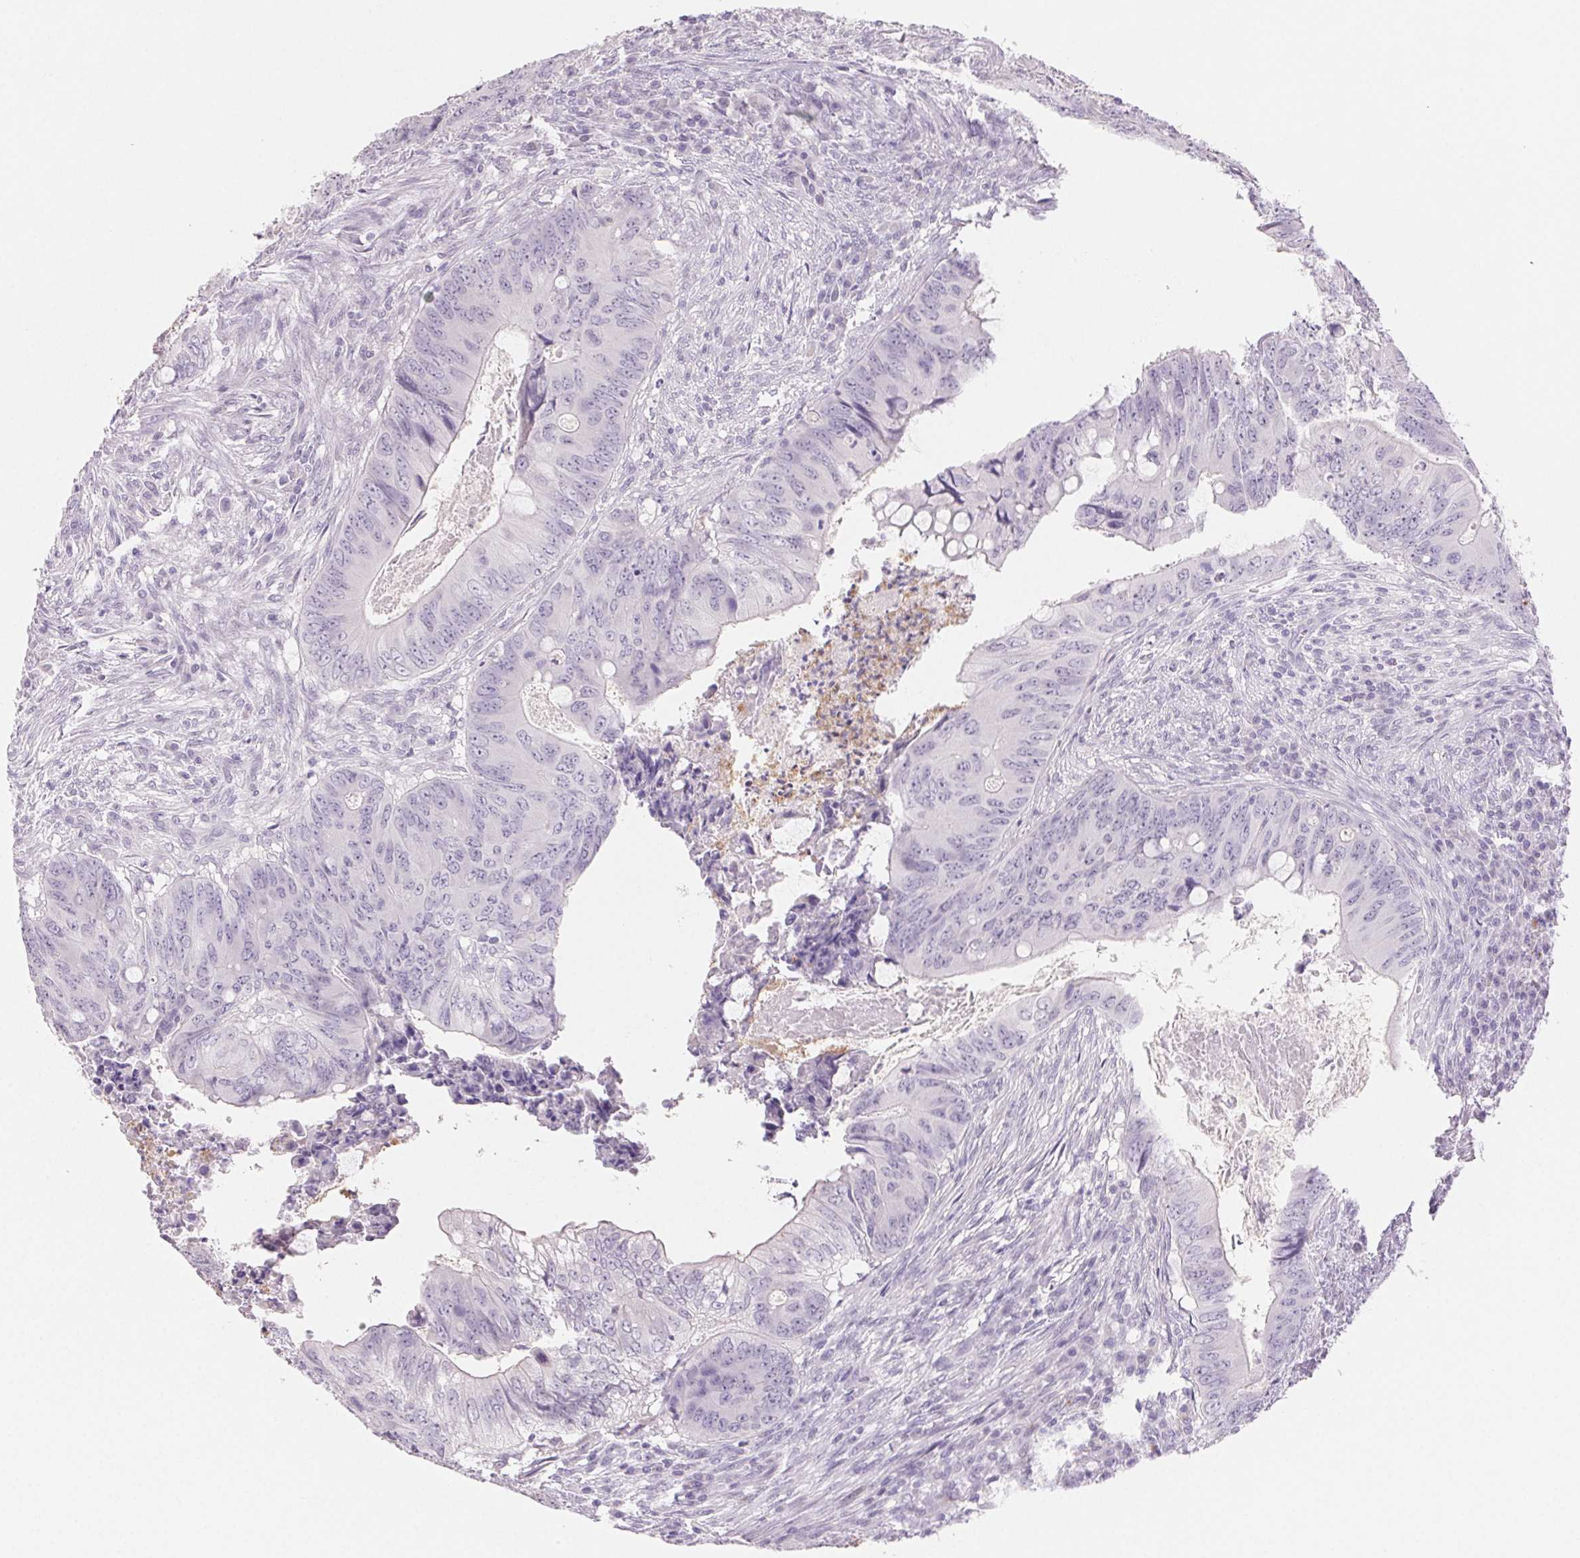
{"staining": {"intensity": "negative", "quantity": "none", "location": "none"}, "tissue": "colorectal cancer", "cell_type": "Tumor cells", "image_type": "cancer", "snomed": [{"axis": "morphology", "description": "Adenocarcinoma, NOS"}, {"axis": "topography", "description": "Colon"}], "caption": "A high-resolution histopathology image shows immunohistochemistry staining of colorectal adenocarcinoma, which shows no significant expression in tumor cells.", "gene": "BPIFB2", "patient": {"sex": "female", "age": 74}}